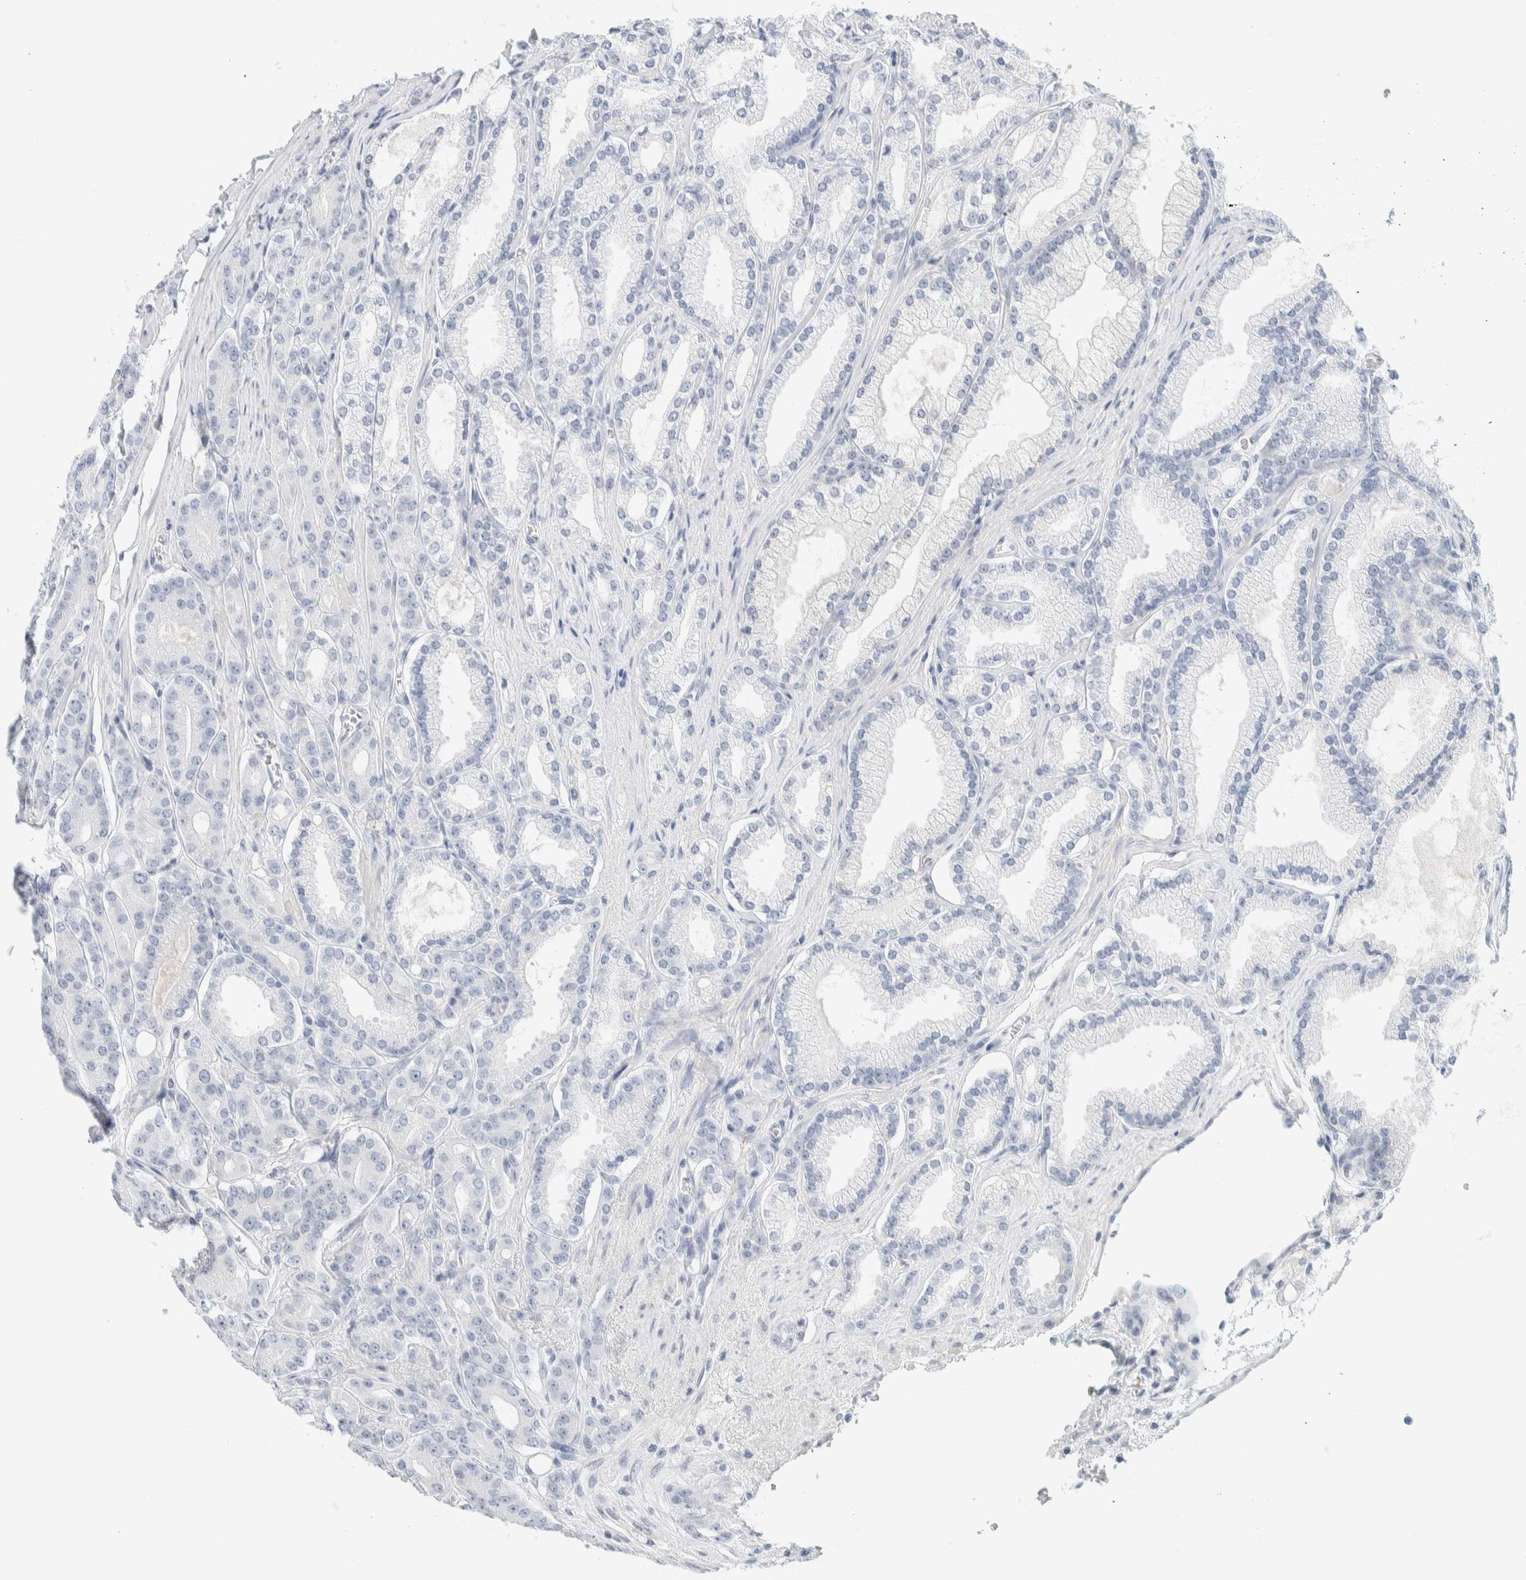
{"staining": {"intensity": "negative", "quantity": "none", "location": "none"}, "tissue": "prostate cancer", "cell_type": "Tumor cells", "image_type": "cancer", "snomed": [{"axis": "morphology", "description": "Adenocarcinoma, High grade"}, {"axis": "topography", "description": "Prostate"}], "caption": "DAB immunohistochemical staining of prostate cancer demonstrates no significant staining in tumor cells.", "gene": "ATCAY", "patient": {"sex": "male", "age": 71}}